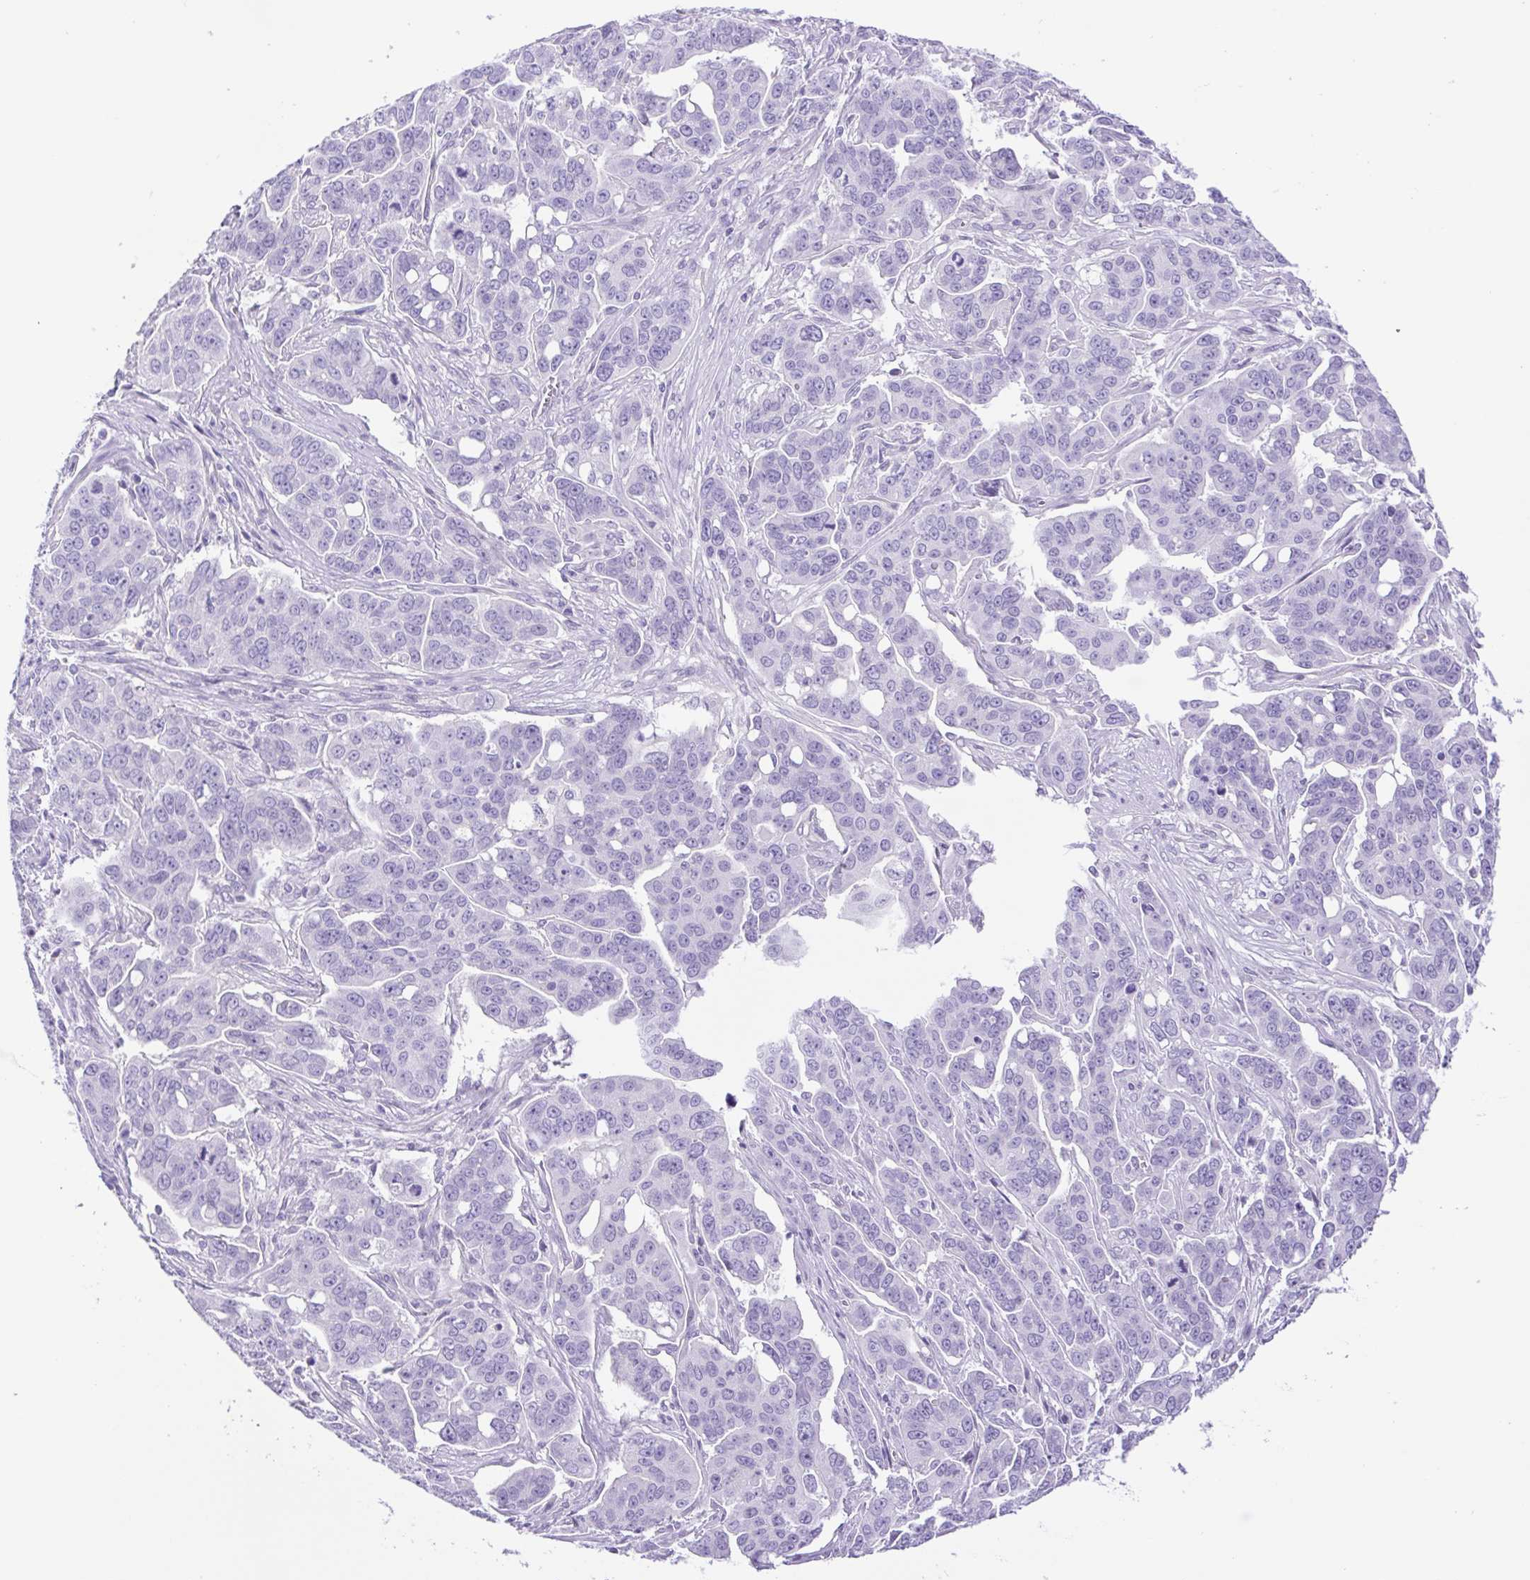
{"staining": {"intensity": "negative", "quantity": "none", "location": "none"}, "tissue": "ovarian cancer", "cell_type": "Tumor cells", "image_type": "cancer", "snomed": [{"axis": "morphology", "description": "Carcinoma, endometroid"}, {"axis": "topography", "description": "Ovary"}], "caption": "A photomicrograph of ovarian cancer stained for a protein displays no brown staining in tumor cells. Nuclei are stained in blue.", "gene": "CDSN", "patient": {"sex": "female", "age": 78}}